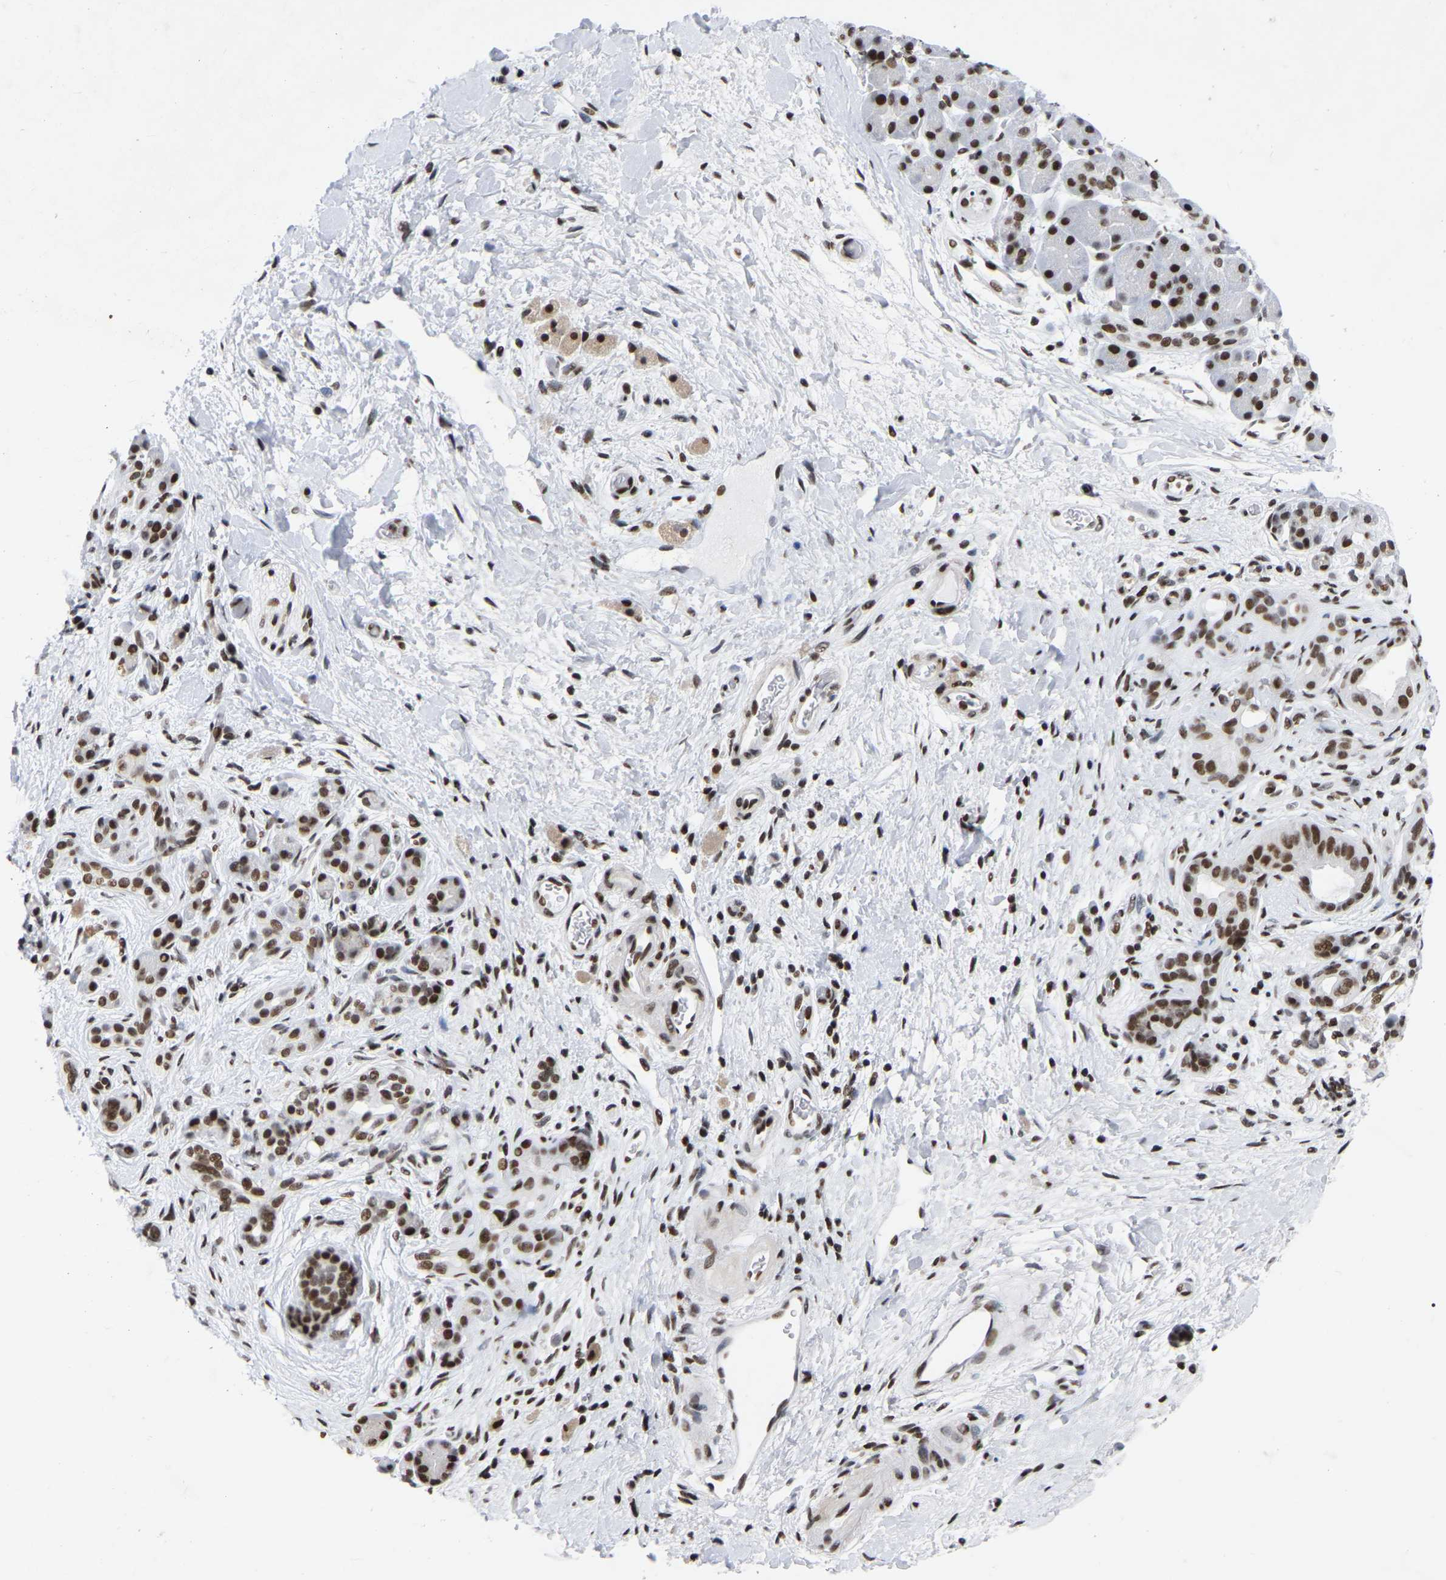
{"staining": {"intensity": "moderate", "quantity": ">75%", "location": "nuclear"}, "tissue": "pancreatic cancer", "cell_type": "Tumor cells", "image_type": "cancer", "snomed": [{"axis": "morphology", "description": "Adenocarcinoma, NOS"}, {"axis": "topography", "description": "Pancreas"}], "caption": "This micrograph demonstrates adenocarcinoma (pancreatic) stained with immunohistochemistry (IHC) to label a protein in brown. The nuclear of tumor cells show moderate positivity for the protein. Nuclei are counter-stained blue.", "gene": "PRCC", "patient": {"sex": "male", "age": 55}}